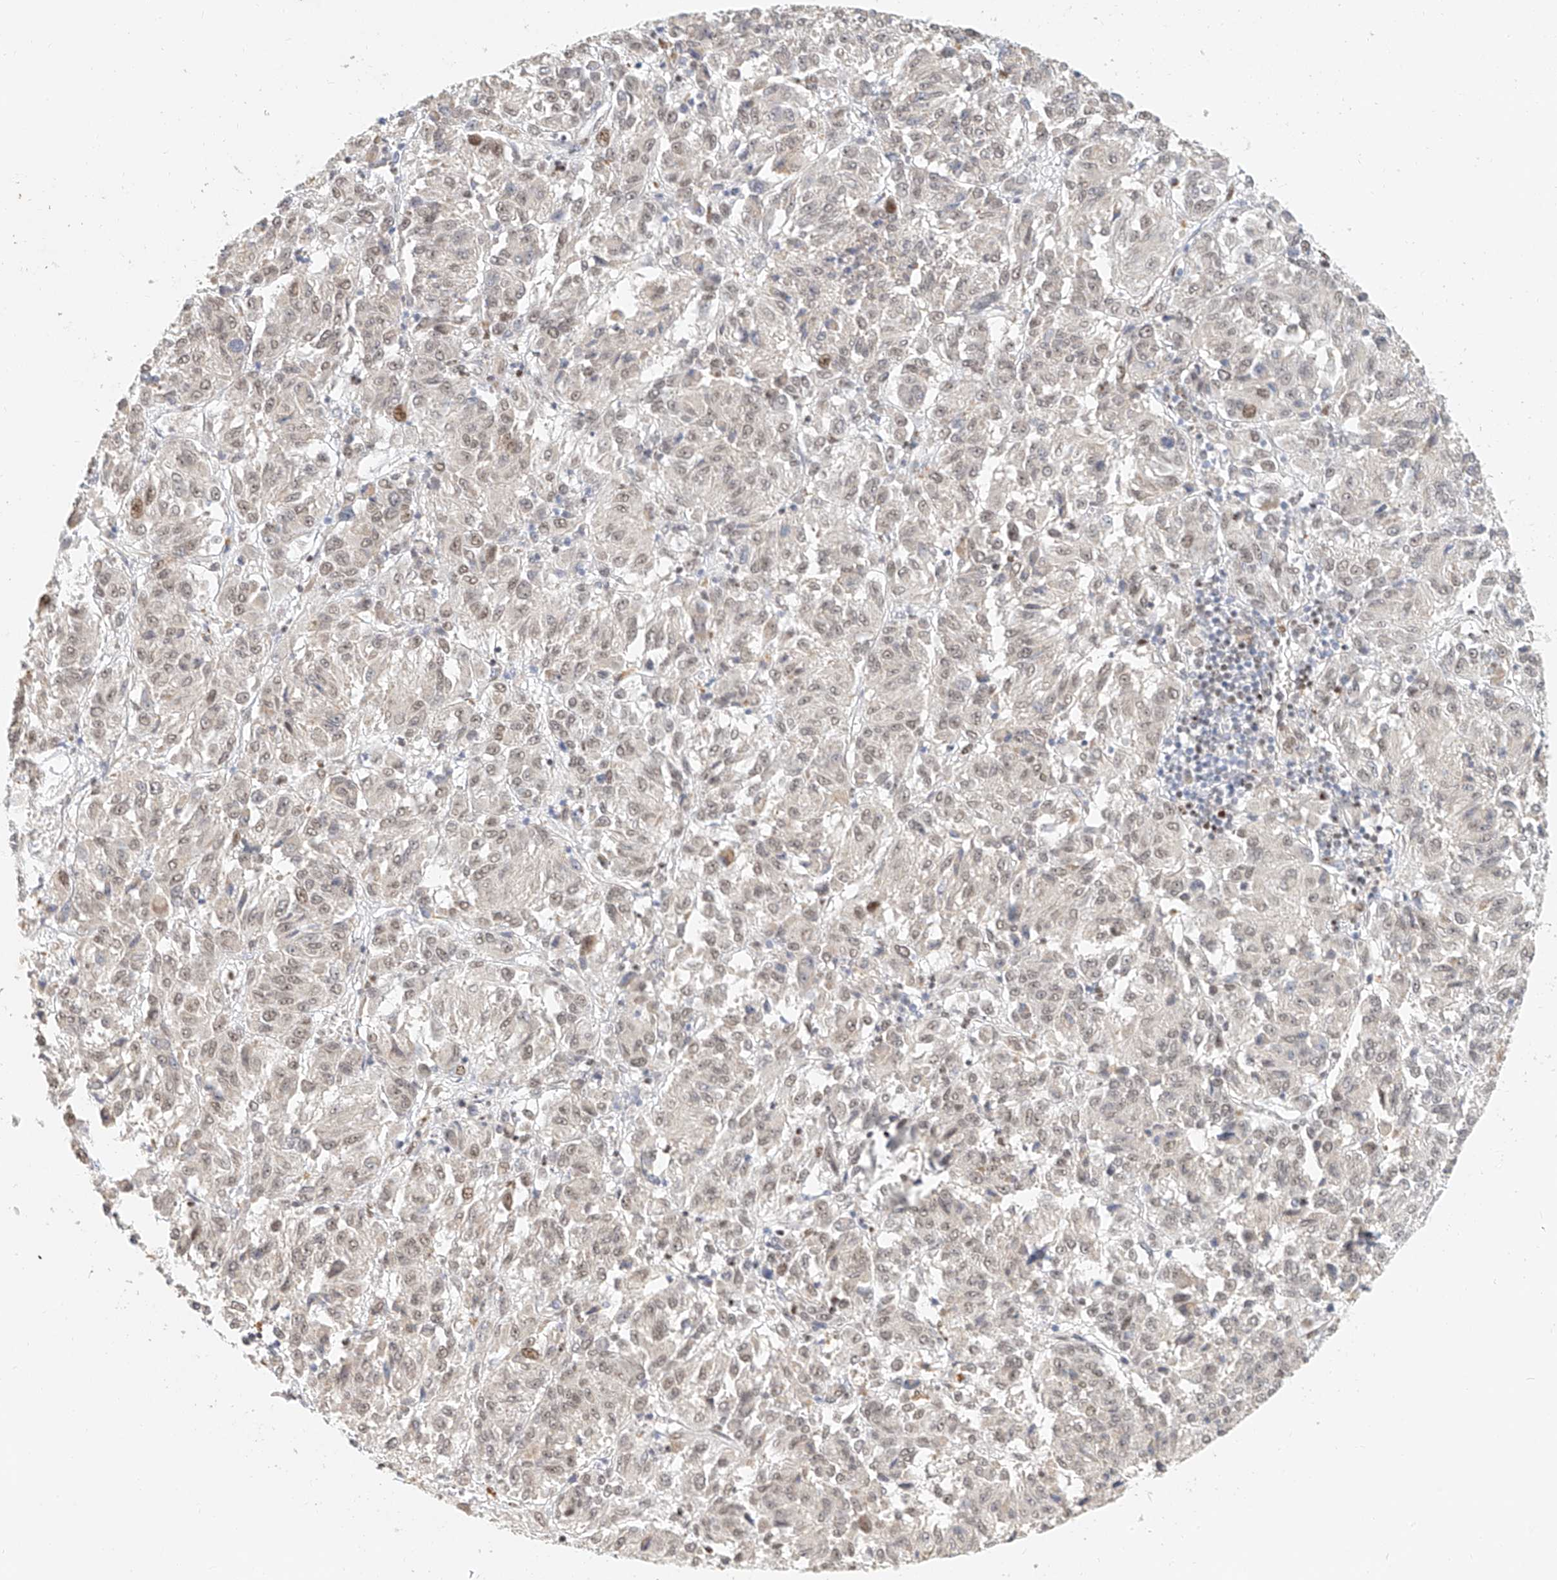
{"staining": {"intensity": "weak", "quantity": ">75%", "location": "nuclear"}, "tissue": "melanoma", "cell_type": "Tumor cells", "image_type": "cancer", "snomed": [{"axis": "morphology", "description": "Malignant melanoma, Metastatic site"}, {"axis": "topography", "description": "Lung"}], "caption": "Tumor cells reveal weak nuclear positivity in approximately >75% of cells in malignant melanoma (metastatic site). (DAB (3,3'-diaminobenzidine) = brown stain, brightfield microscopy at high magnification).", "gene": "CXorf58", "patient": {"sex": "male", "age": 64}}